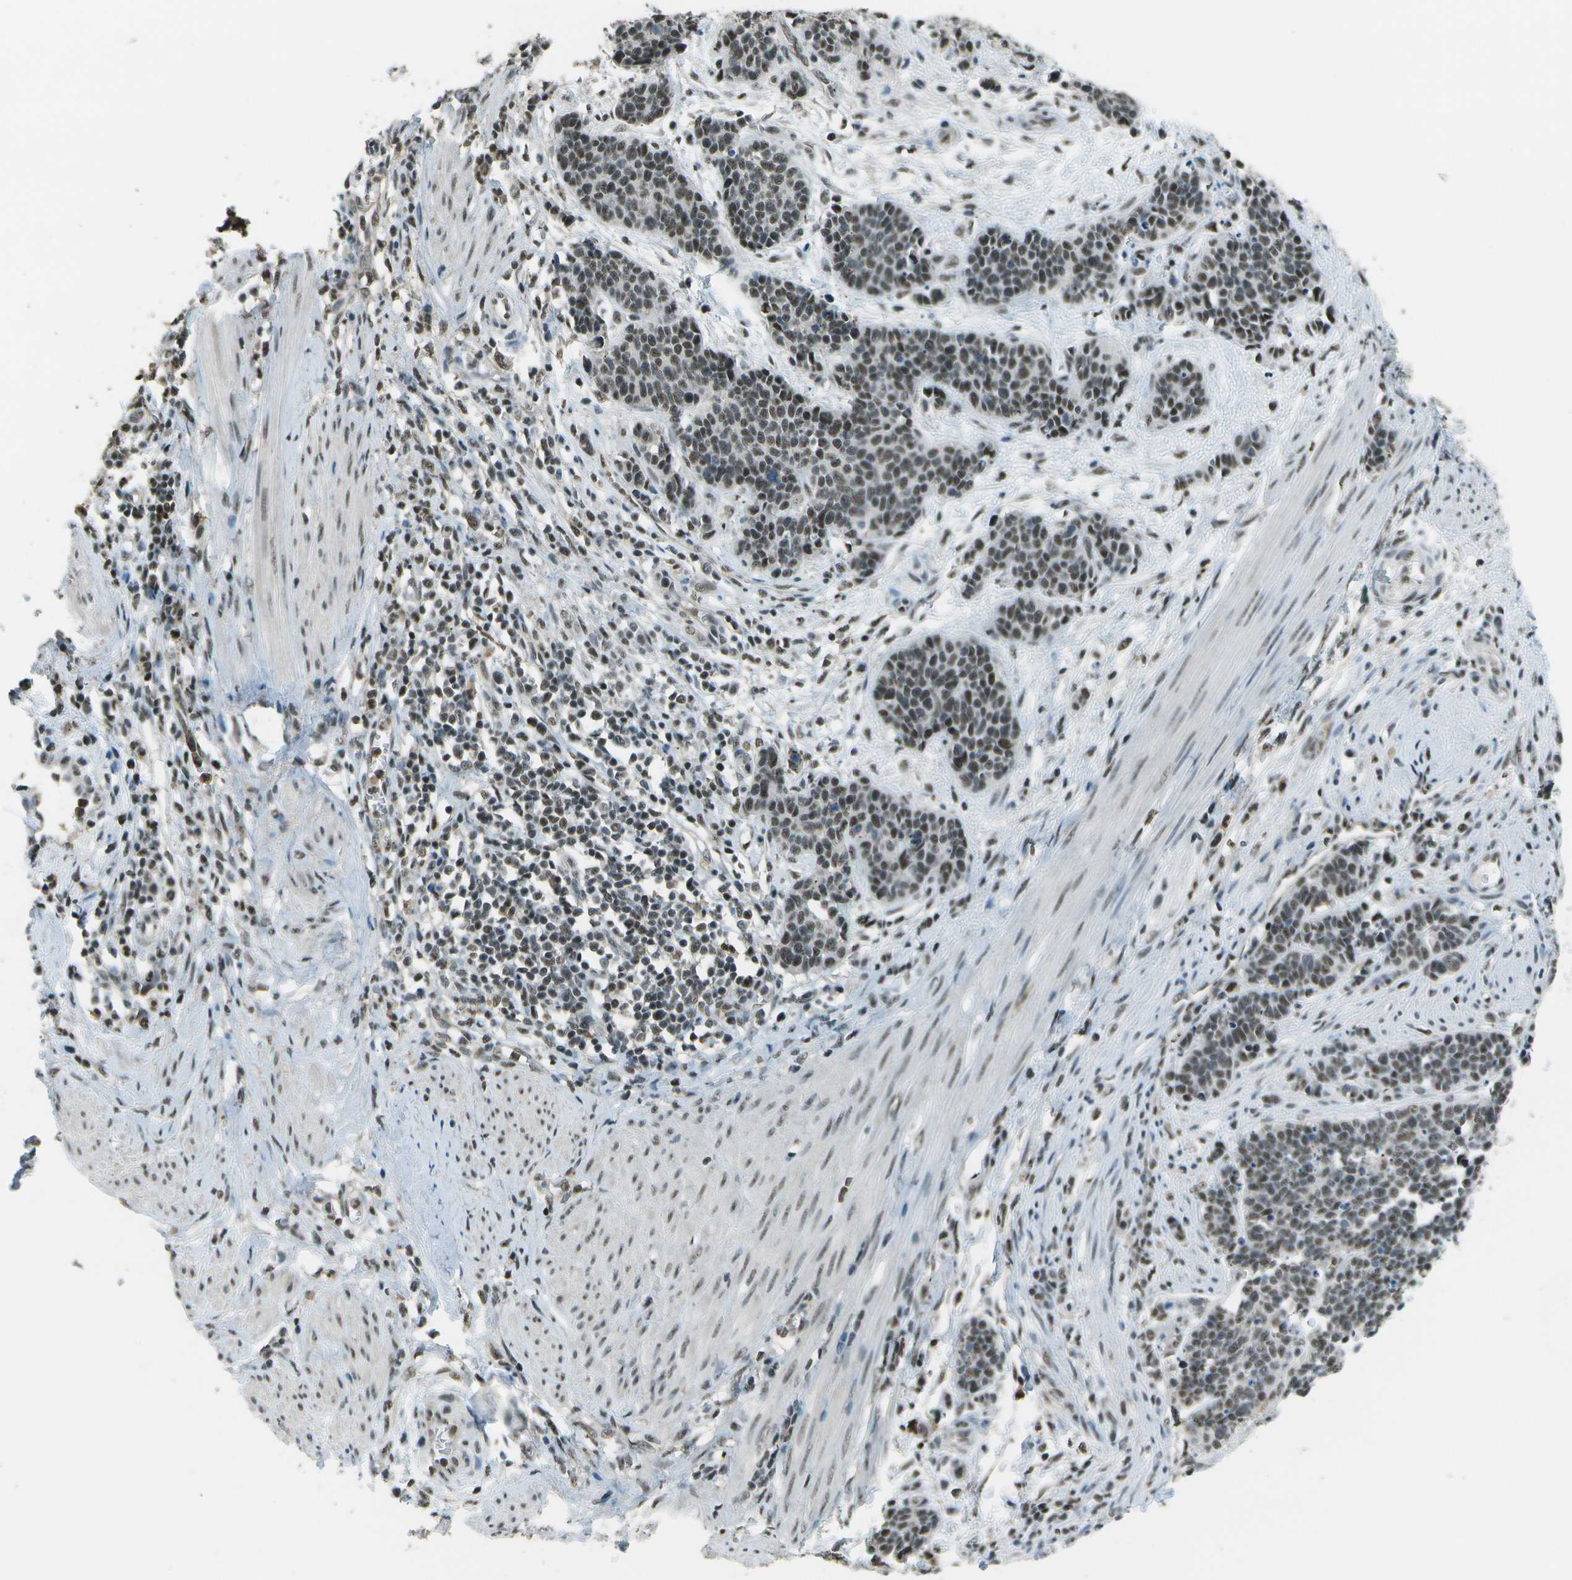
{"staining": {"intensity": "moderate", "quantity": ">75%", "location": "nuclear"}, "tissue": "cervical cancer", "cell_type": "Tumor cells", "image_type": "cancer", "snomed": [{"axis": "morphology", "description": "Squamous cell carcinoma, NOS"}, {"axis": "topography", "description": "Cervix"}], "caption": "This is an image of immunohistochemistry staining of cervical cancer (squamous cell carcinoma), which shows moderate staining in the nuclear of tumor cells.", "gene": "DEPDC1", "patient": {"sex": "female", "age": 35}}